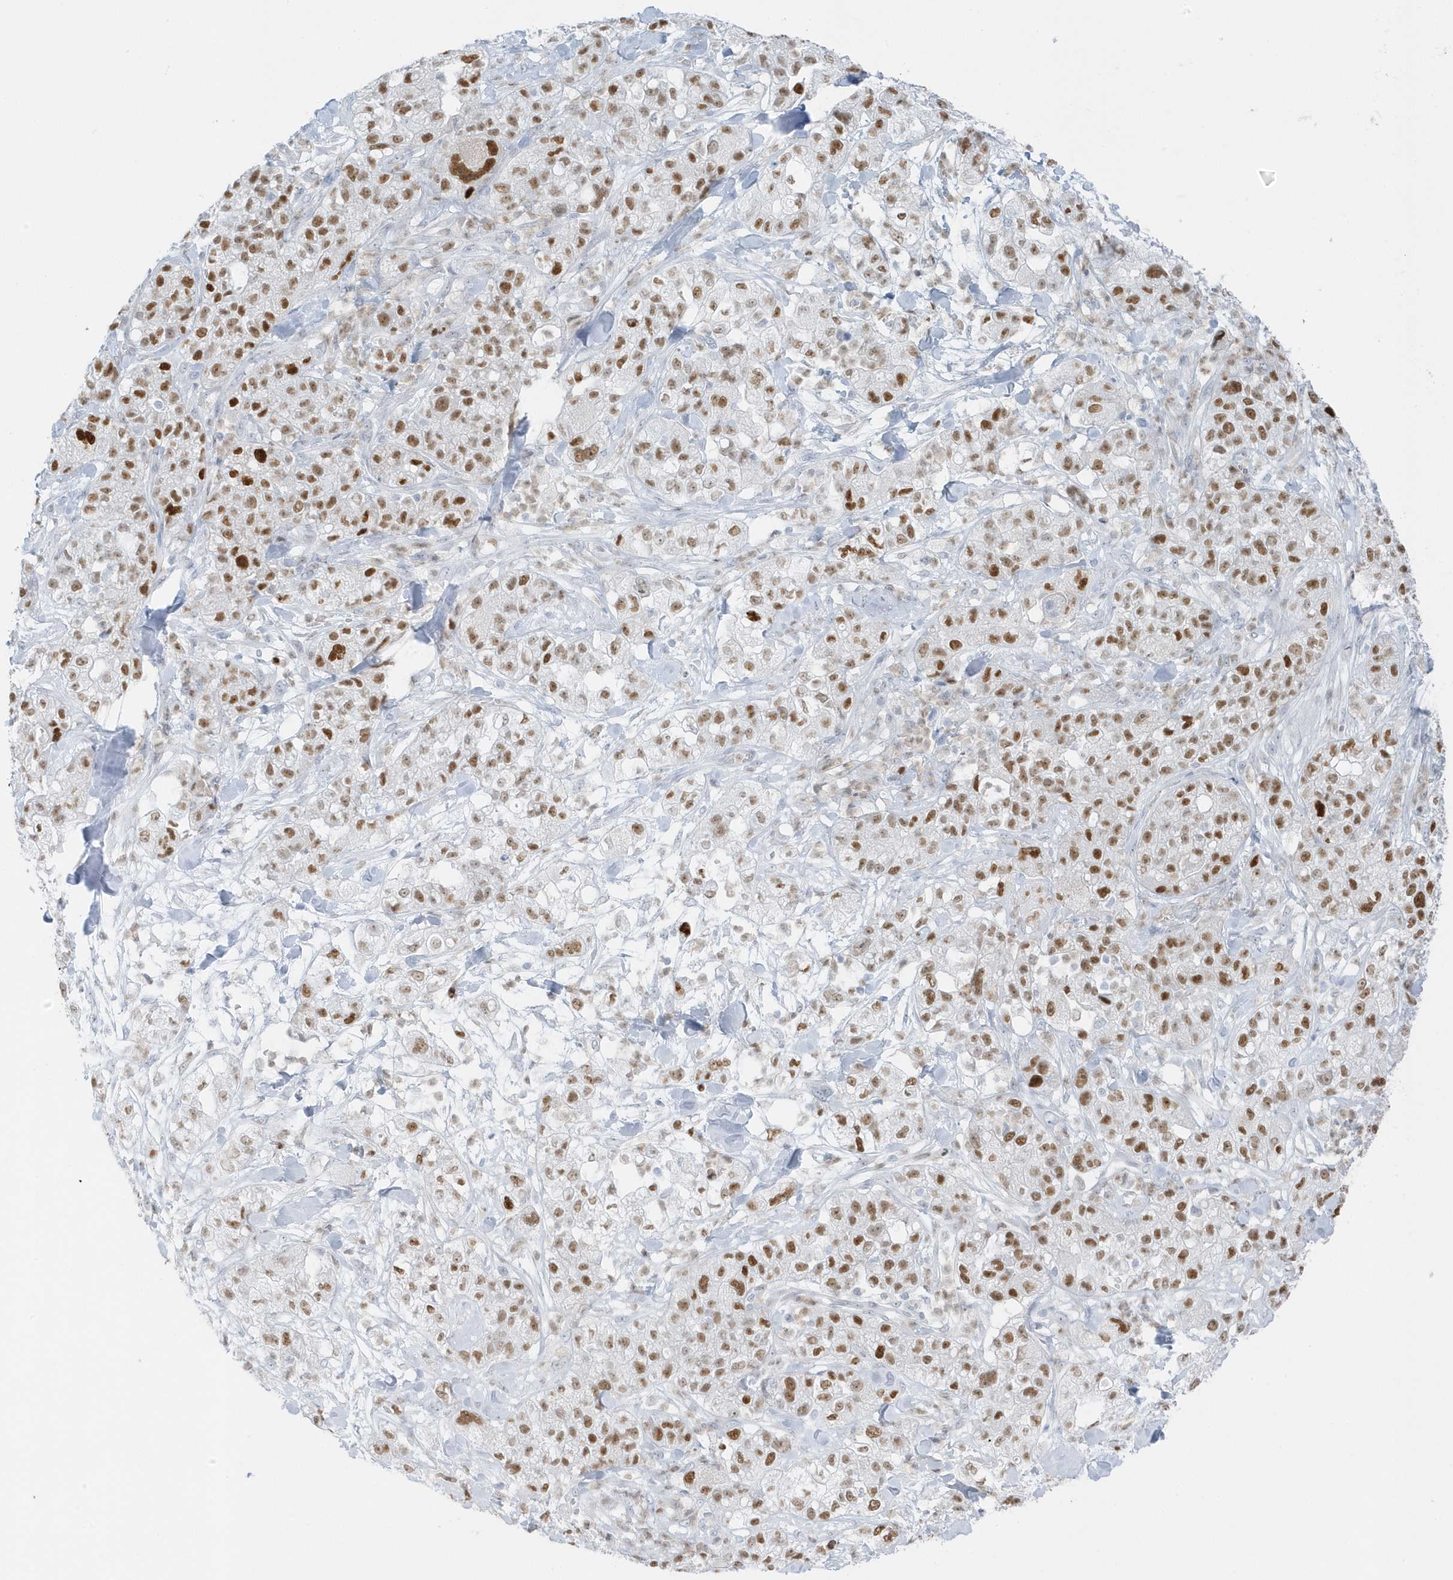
{"staining": {"intensity": "moderate", "quantity": ">75%", "location": "nuclear"}, "tissue": "pancreatic cancer", "cell_type": "Tumor cells", "image_type": "cancer", "snomed": [{"axis": "morphology", "description": "Adenocarcinoma, NOS"}, {"axis": "topography", "description": "Pancreas"}], "caption": "There is medium levels of moderate nuclear positivity in tumor cells of pancreatic cancer, as demonstrated by immunohistochemical staining (brown color).", "gene": "SMIM34", "patient": {"sex": "female", "age": 78}}